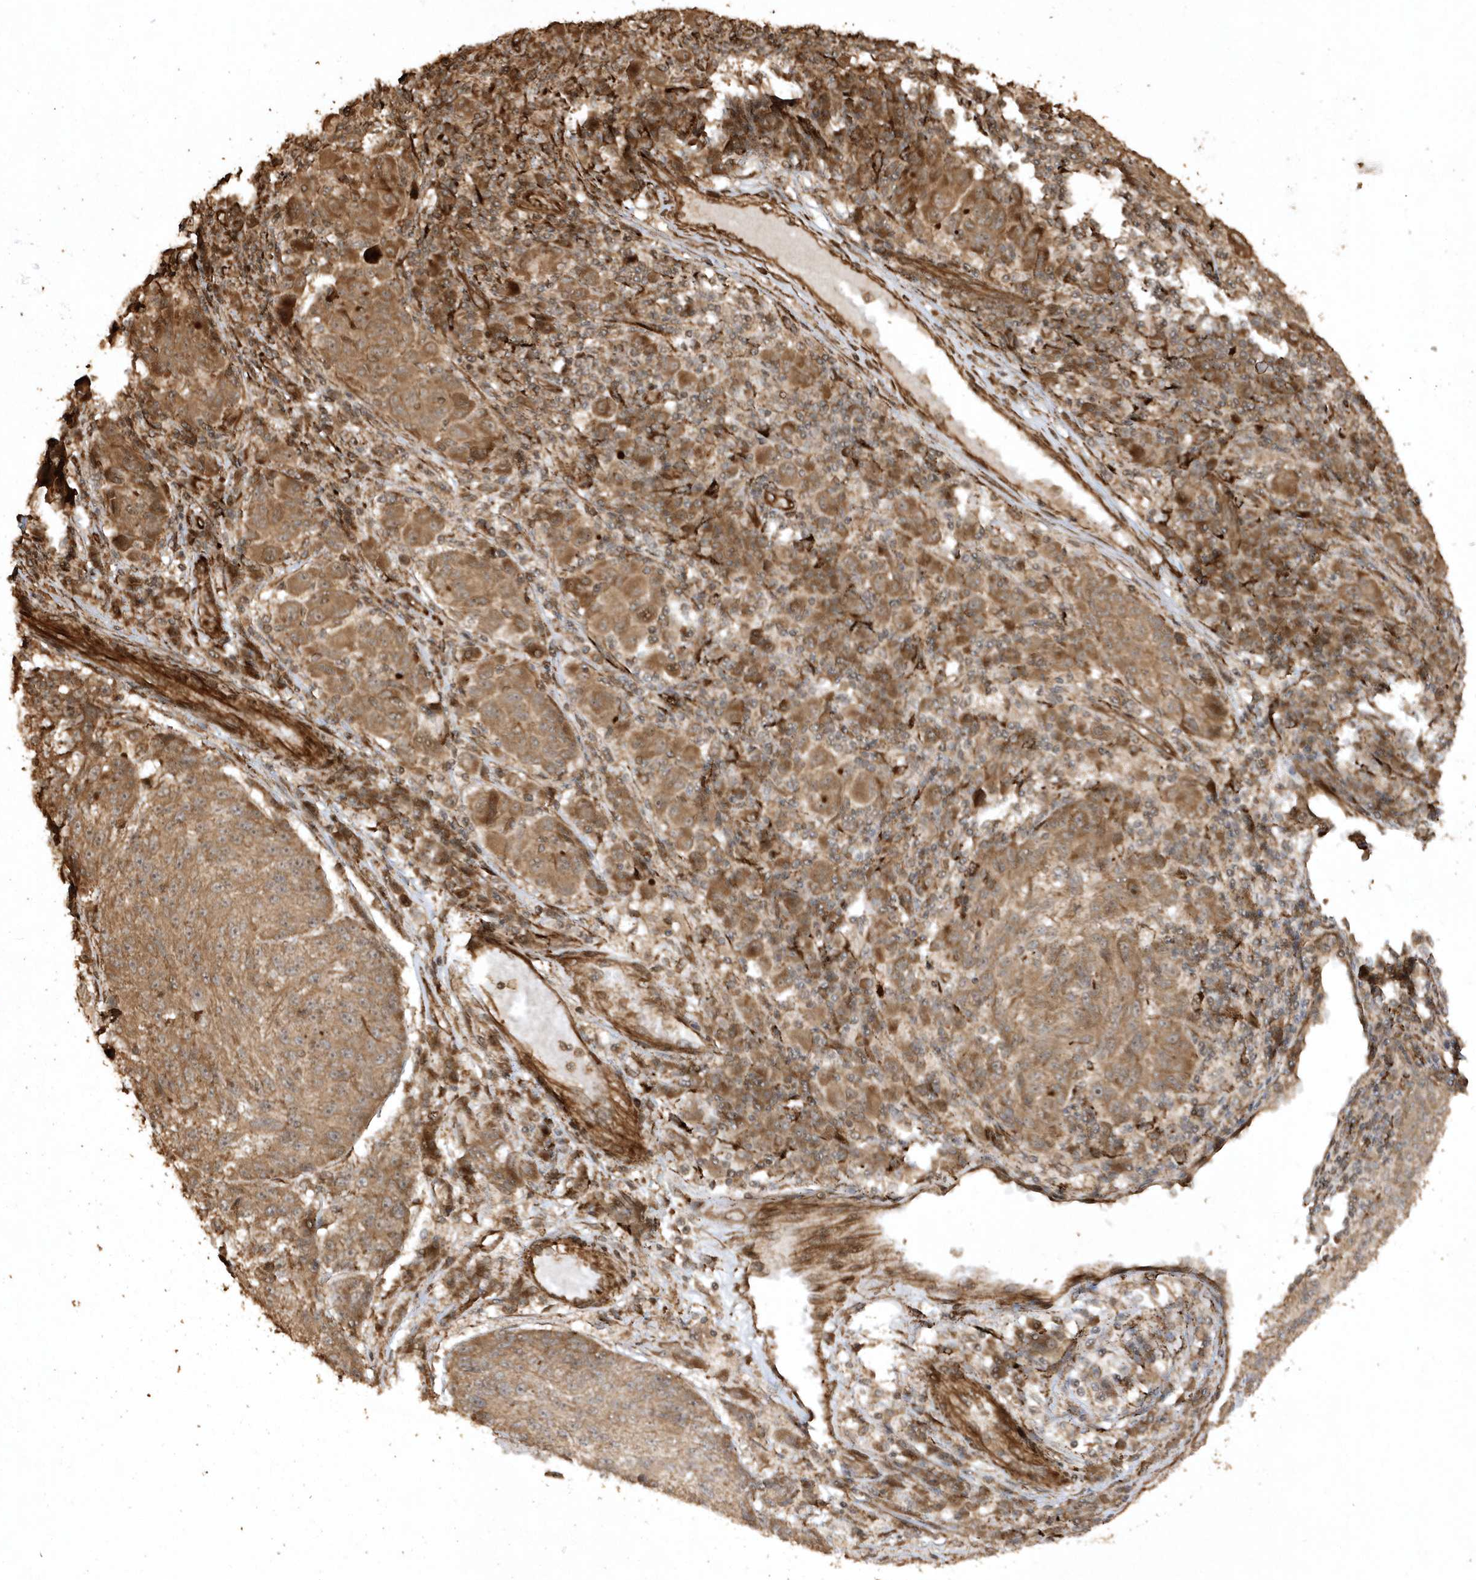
{"staining": {"intensity": "moderate", "quantity": ">75%", "location": "cytoplasmic/membranous"}, "tissue": "melanoma", "cell_type": "Tumor cells", "image_type": "cancer", "snomed": [{"axis": "morphology", "description": "Malignant melanoma, NOS"}, {"axis": "topography", "description": "Skin"}], "caption": "About >75% of tumor cells in human malignant melanoma display moderate cytoplasmic/membranous protein expression as visualized by brown immunohistochemical staining.", "gene": "AVPI1", "patient": {"sex": "male", "age": 53}}